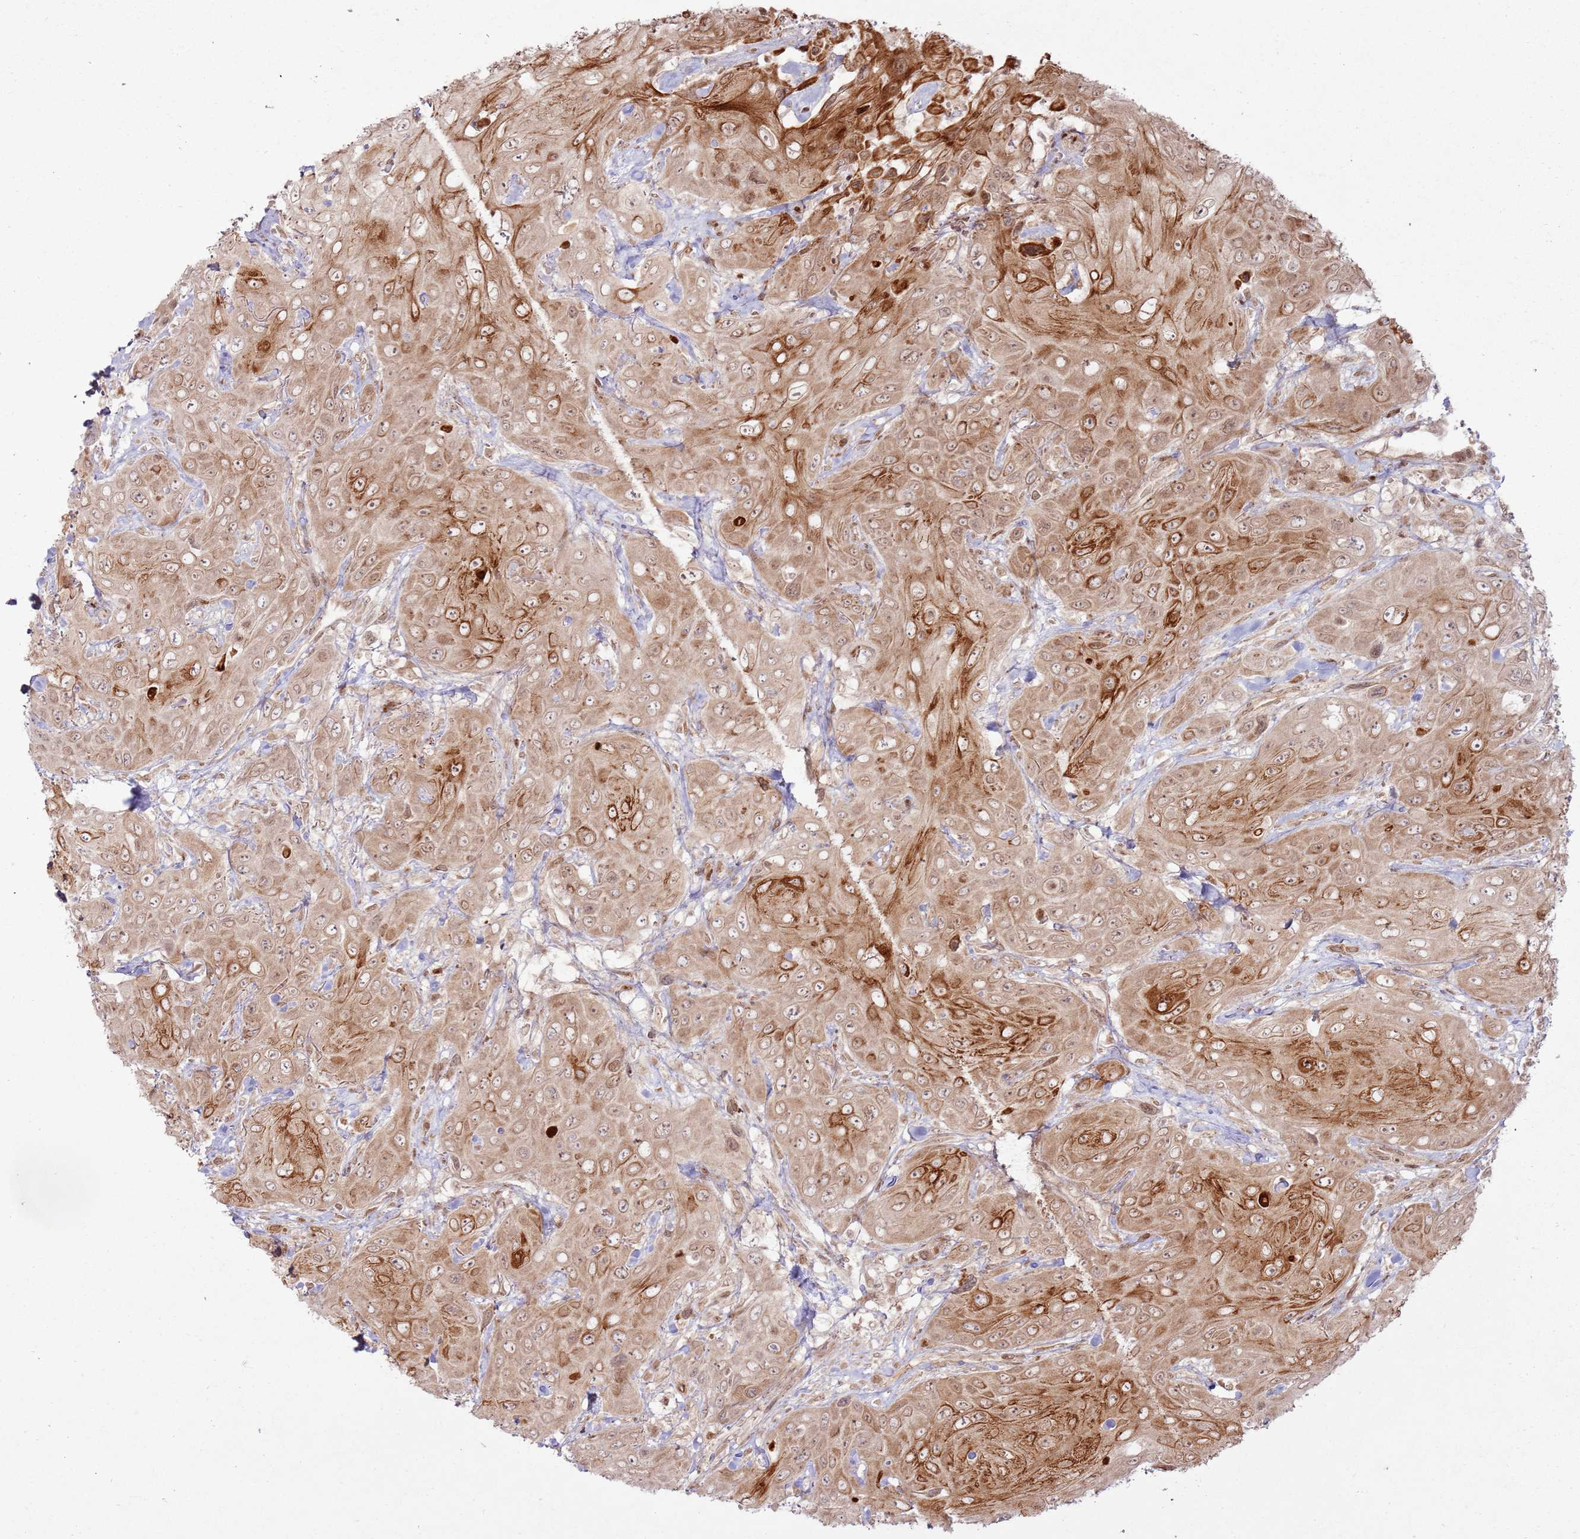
{"staining": {"intensity": "strong", "quantity": "25%-75%", "location": "cytoplasmic/membranous,nuclear"}, "tissue": "head and neck cancer", "cell_type": "Tumor cells", "image_type": "cancer", "snomed": [{"axis": "morphology", "description": "Squamous cell carcinoma, NOS"}, {"axis": "topography", "description": "Head-Neck"}], "caption": "A high amount of strong cytoplasmic/membranous and nuclear expression is identified in approximately 25%-75% of tumor cells in head and neck cancer tissue. (Brightfield microscopy of DAB IHC at high magnification).", "gene": "KLHL36", "patient": {"sex": "male", "age": 81}}